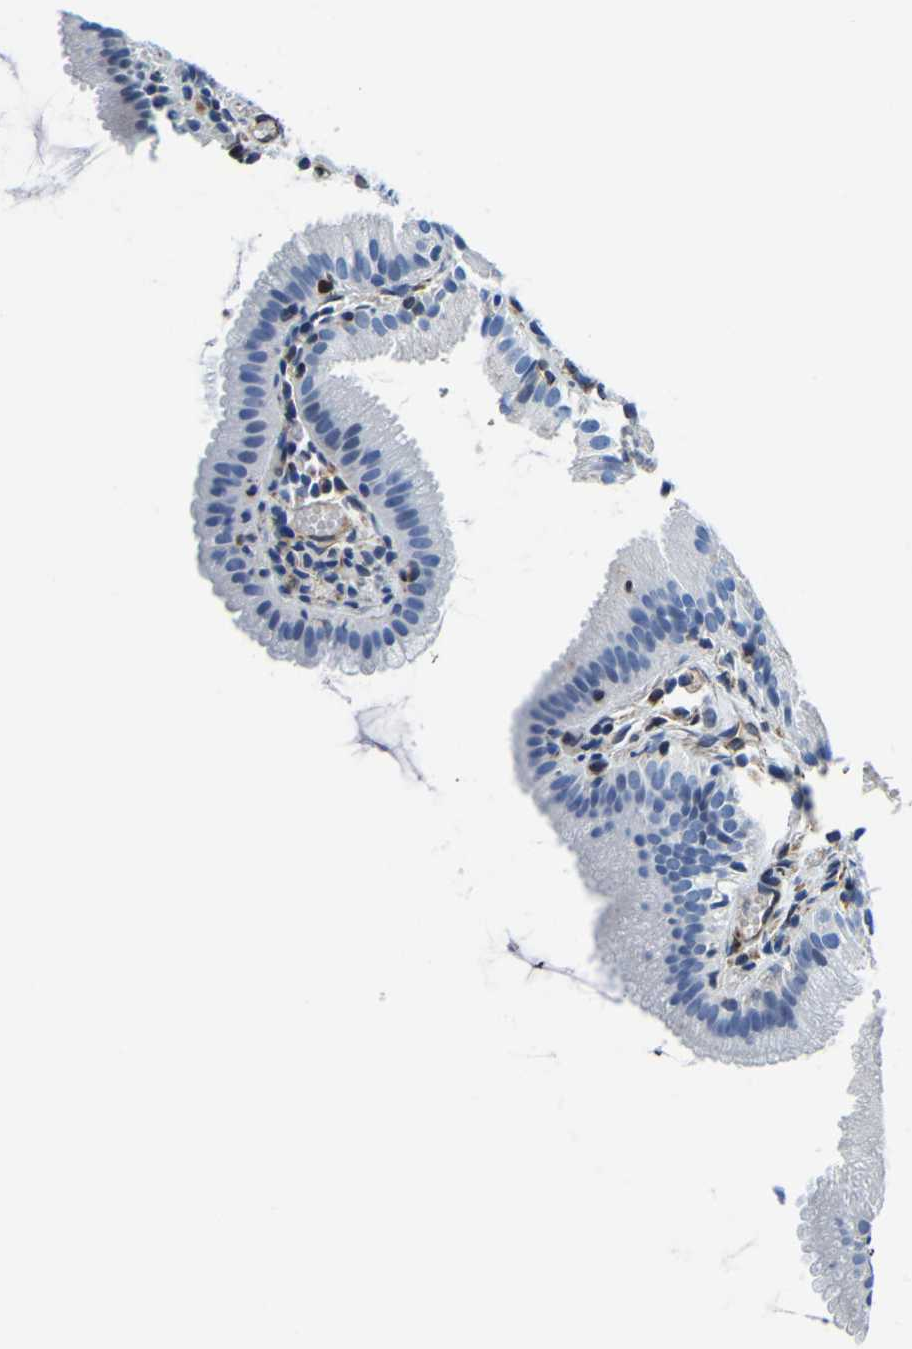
{"staining": {"intensity": "negative", "quantity": "none", "location": "none"}, "tissue": "gallbladder", "cell_type": "Glandular cells", "image_type": "normal", "snomed": [{"axis": "morphology", "description": "Normal tissue, NOS"}, {"axis": "topography", "description": "Gallbladder"}], "caption": "Human gallbladder stained for a protein using immunohistochemistry (IHC) exhibits no expression in glandular cells.", "gene": "MS4A3", "patient": {"sex": "female", "age": 26}}